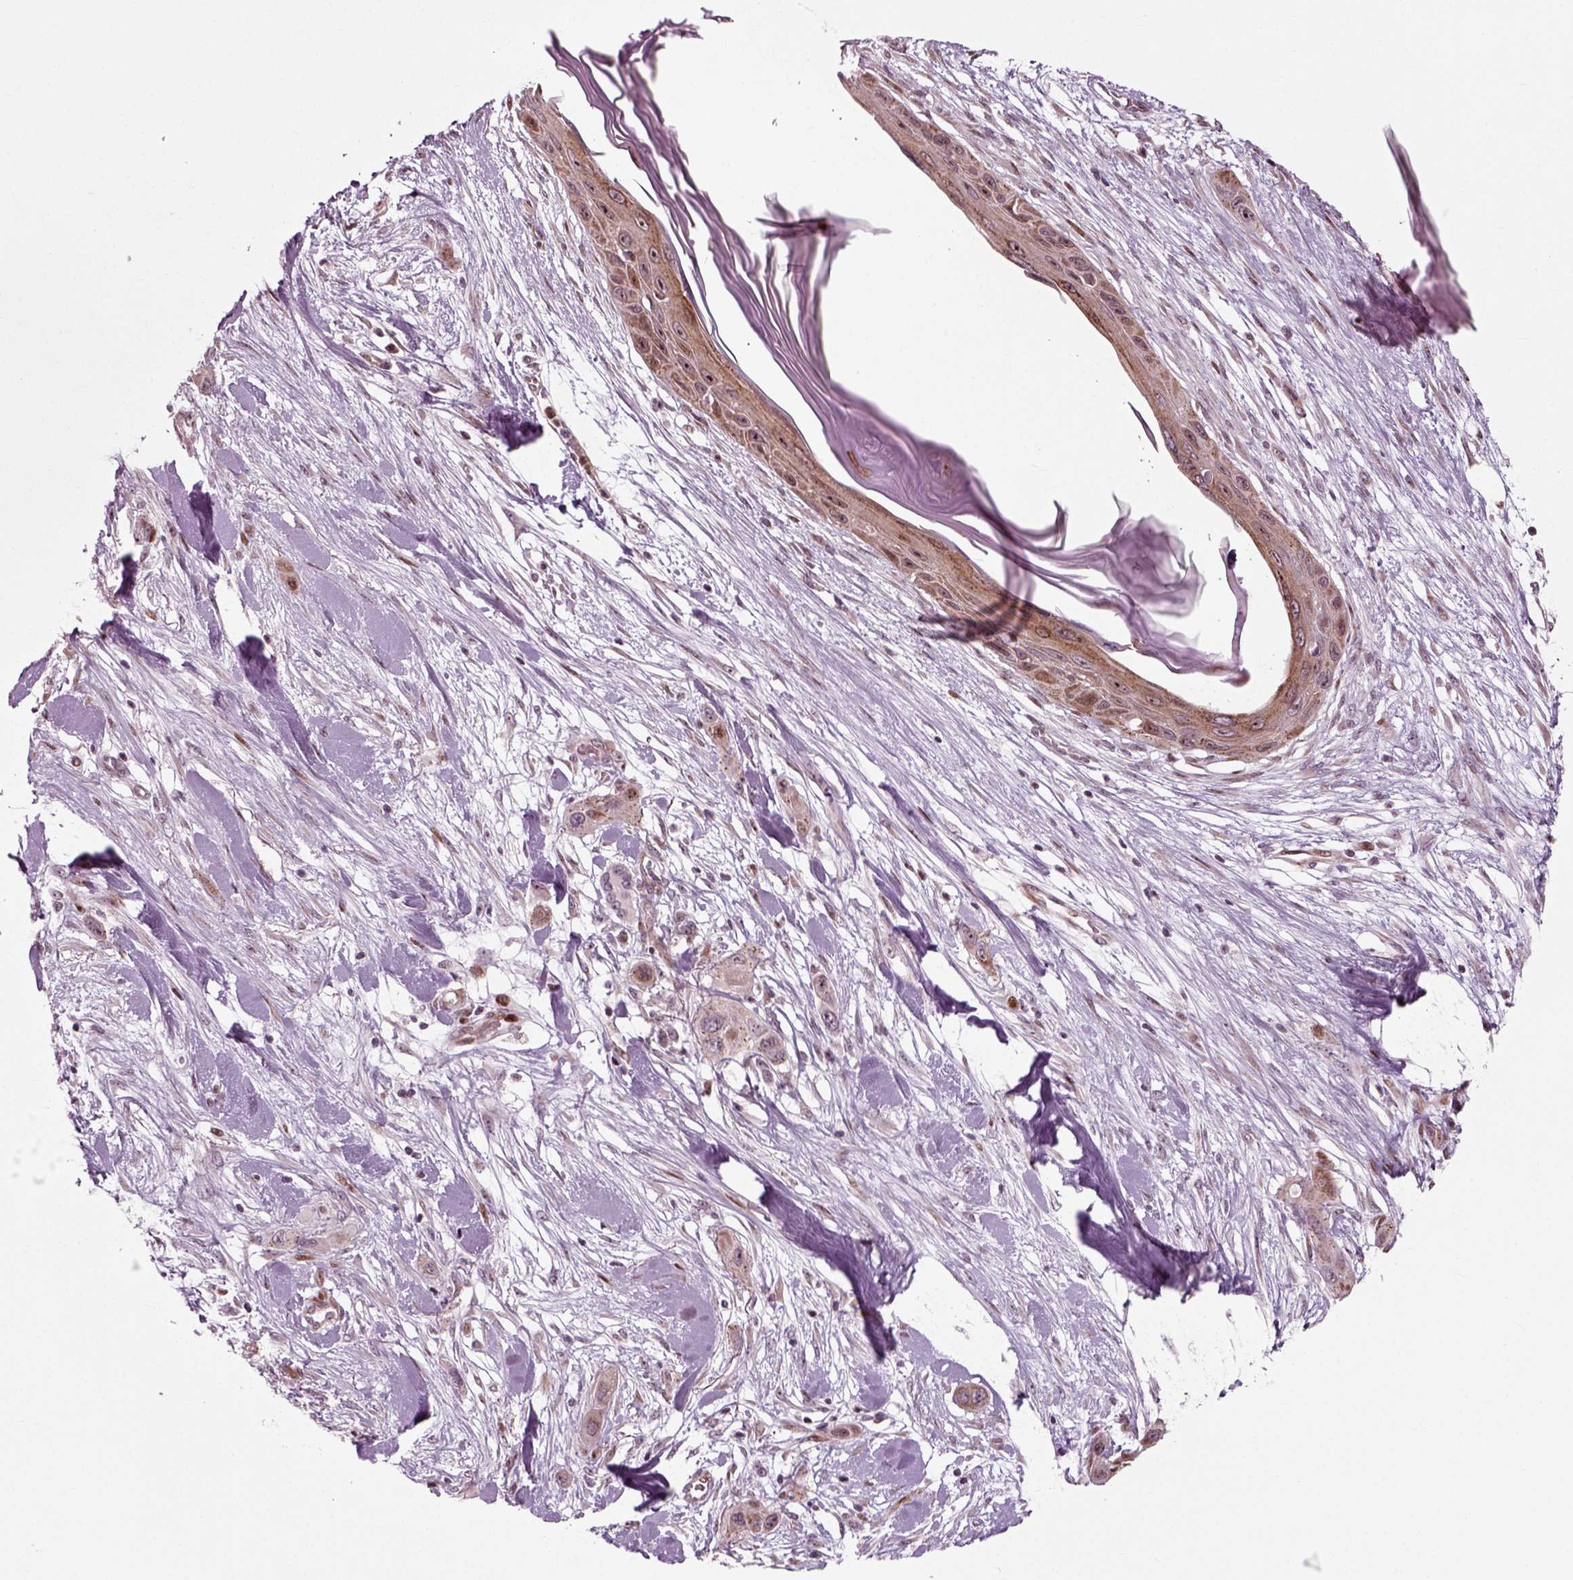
{"staining": {"intensity": "moderate", "quantity": "25%-75%", "location": "cytoplasmic/membranous"}, "tissue": "skin cancer", "cell_type": "Tumor cells", "image_type": "cancer", "snomed": [{"axis": "morphology", "description": "Squamous cell carcinoma, NOS"}, {"axis": "topography", "description": "Skin"}], "caption": "This photomicrograph demonstrates skin cancer (squamous cell carcinoma) stained with immunohistochemistry to label a protein in brown. The cytoplasmic/membranous of tumor cells show moderate positivity for the protein. Nuclei are counter-stained blue.", "gene": "CDC14A", "patient": {"sex": "male", "age": 79}}